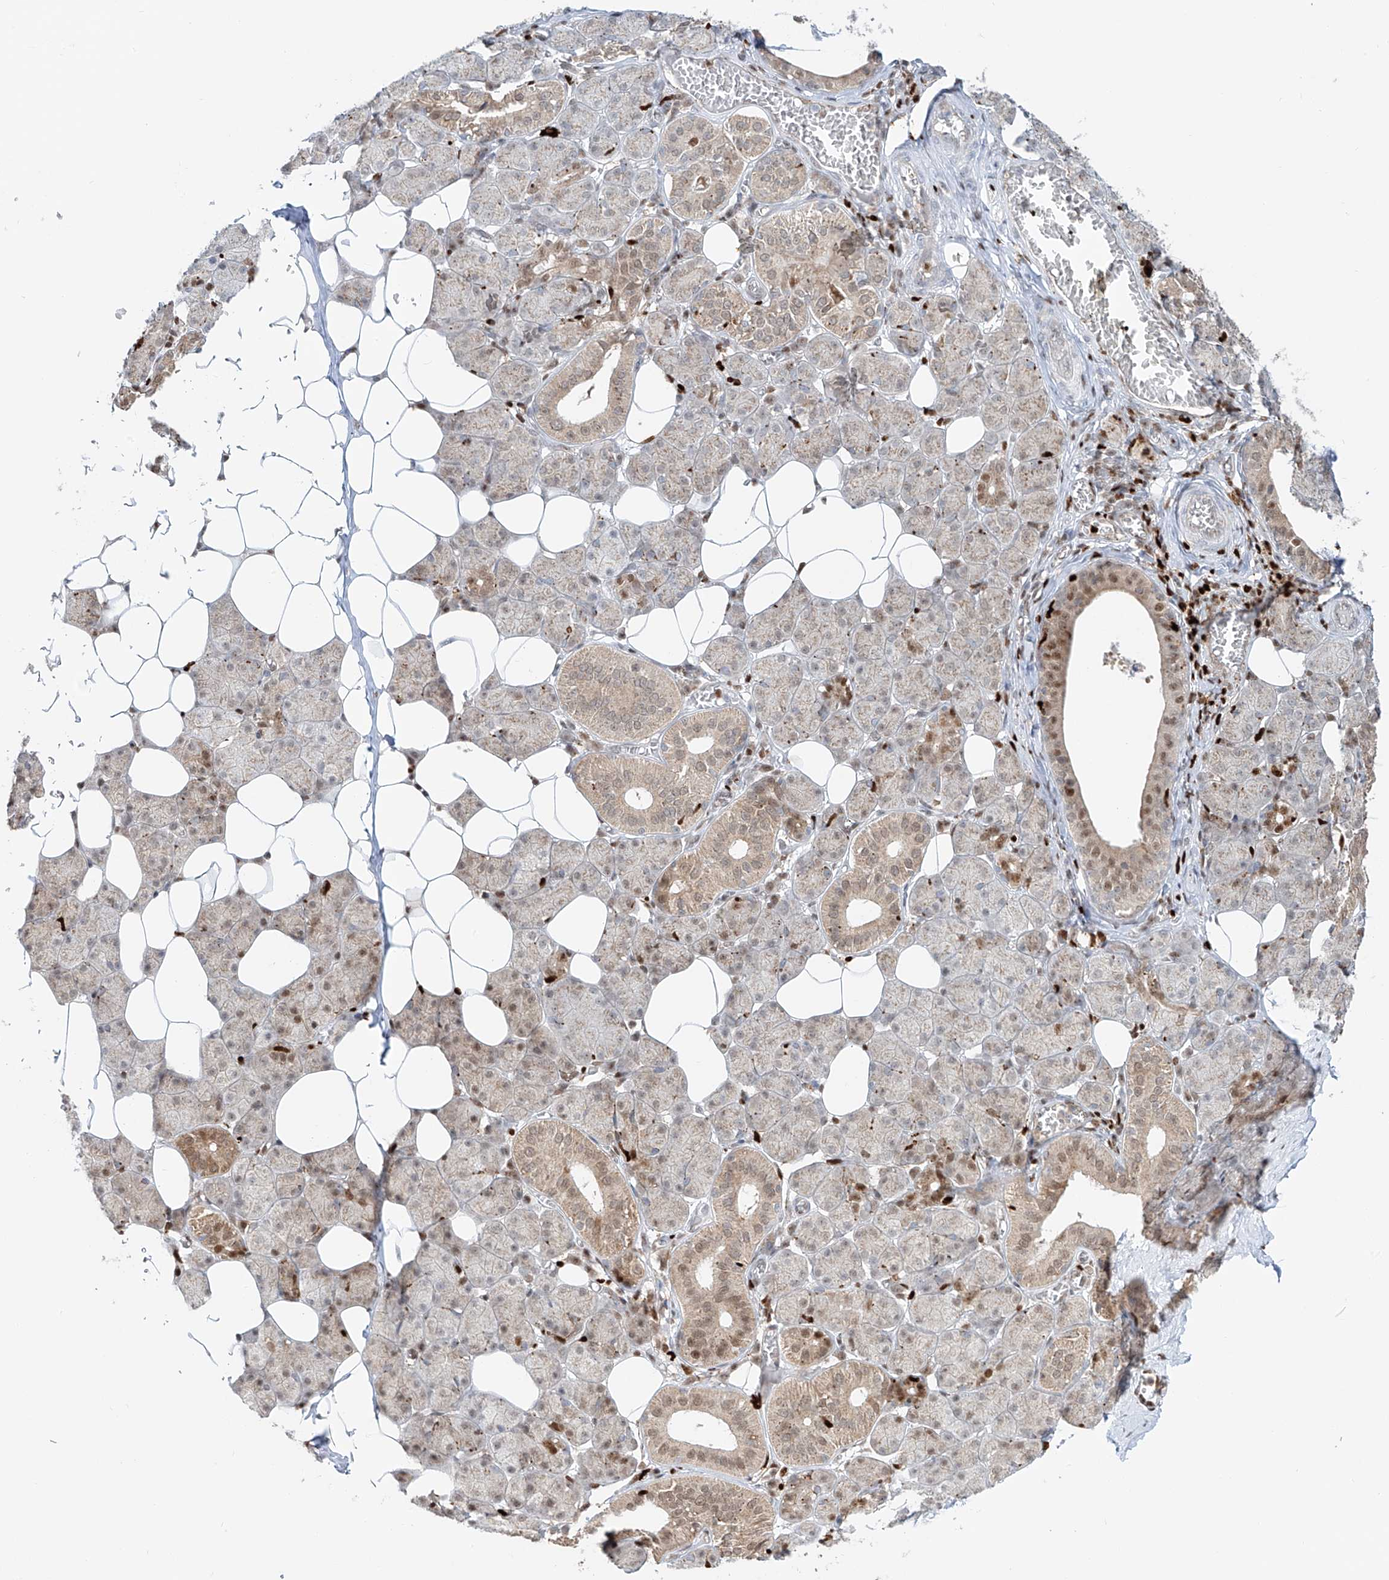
{"staining": {"intensity": "weak", "quantity": "<25%", "location": "cytoplasmic/membranous,nuclear"}, "tissue": "salivary gland", "cell_type": "Glandular cells", "image_type": "normal", "snomed": [{"axis": "morphology", "description": "Normal tissue, NOS"}, {"axis": "topography", "description": "Salivary gland"}], "caption": "Immunohistochemistry of normal human salivary gland shows no staining in glandular cells.", "gene": "DZIP1L", "patient": {"sex": "female", "age": 33}}